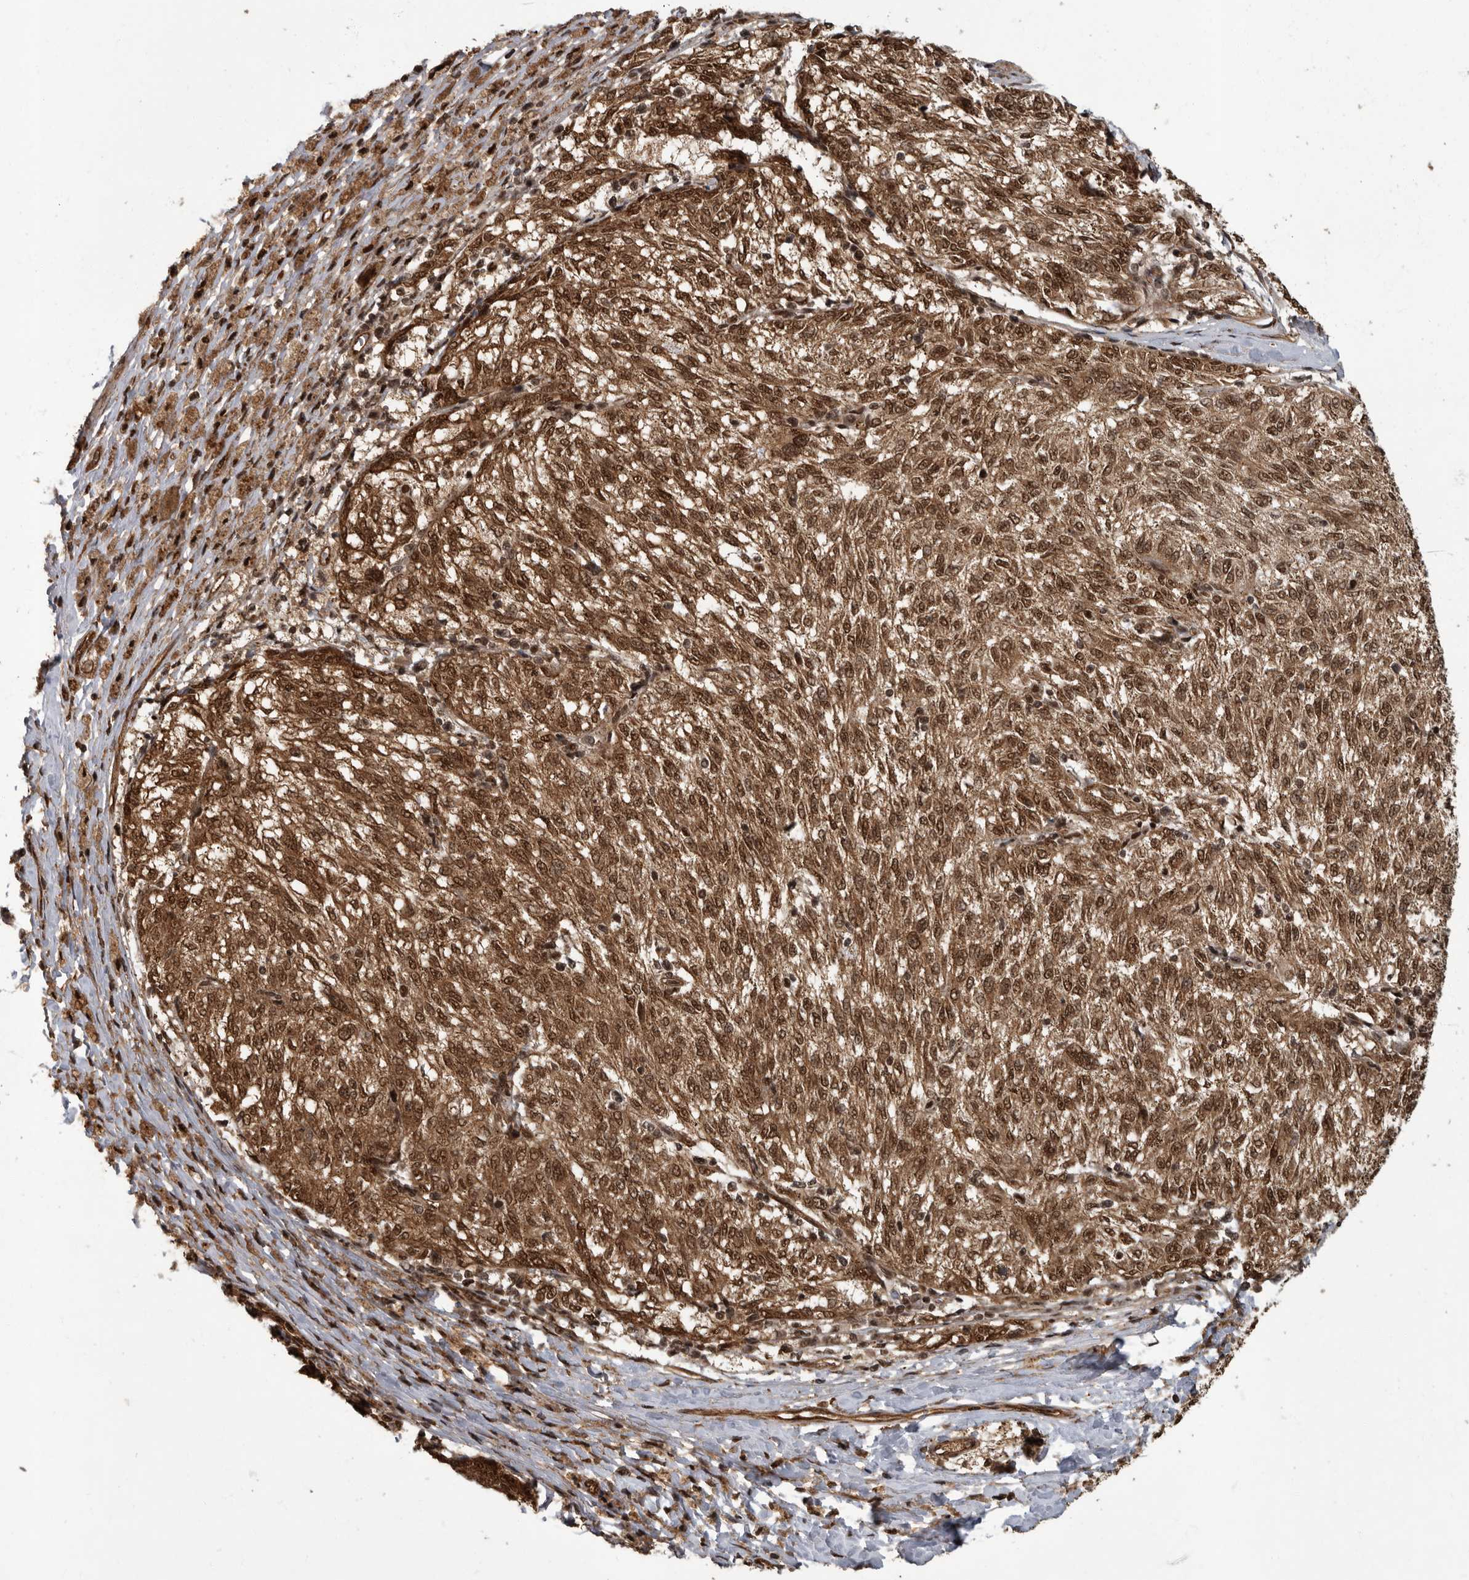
{"staining": {"intensity": "moderate", "quantity": ">75%", "location": "cytoplasmic/membranous,nuclear"}, "tissue": "melanoma", "cell_type": "Tumor cells", "image_type": "cancer", "snomed": [{"axis": "morphology", "description": "Malignant melanoma, NOS"}, {"axis": "topography", "description": "Skin"}], "caption": "Protein staining demonstrates moderate cytoplasmic/membranous and nuclear expression in approximately >75% of tumor cells in melanoma.", "gene": "VPS50", "patient": {"sex": "female", "age": 72}}